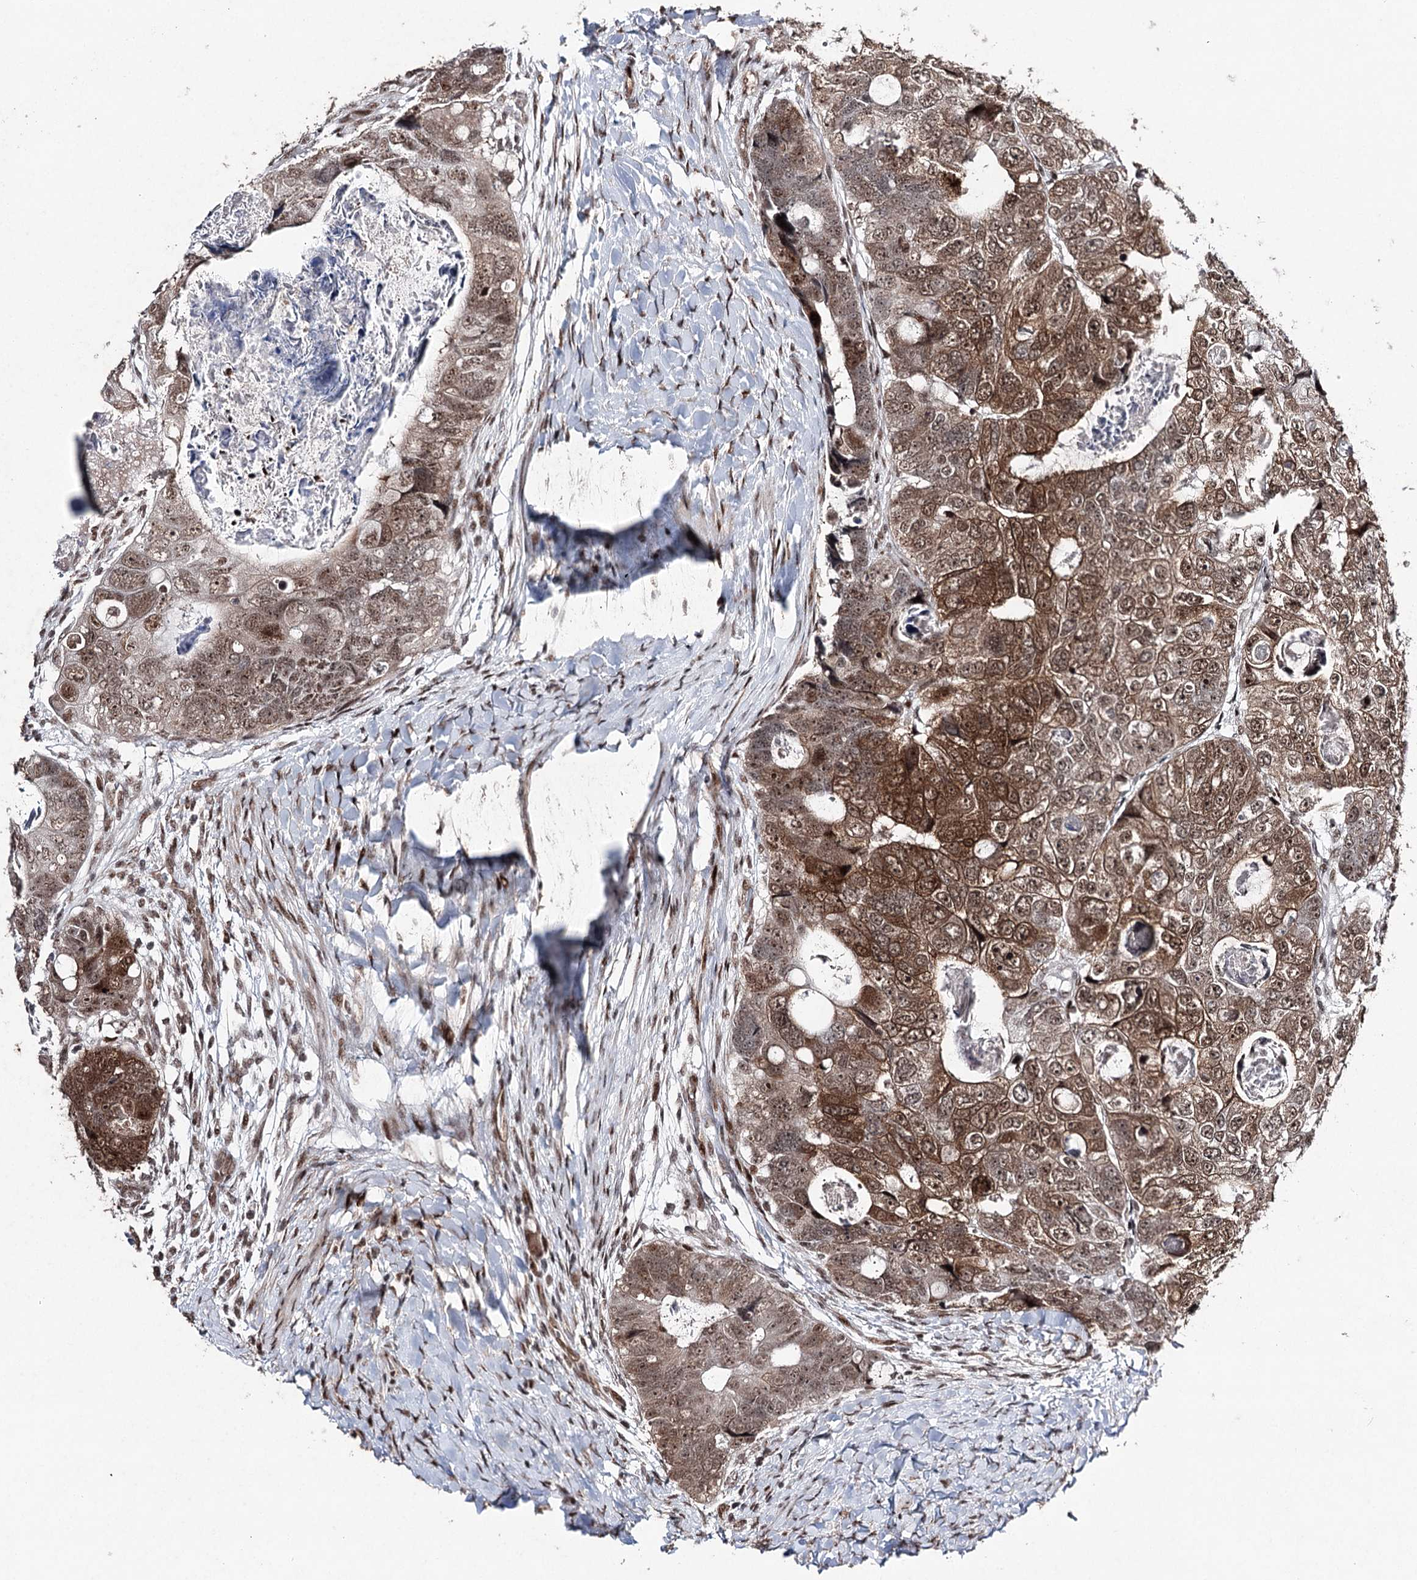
{"staining": {"intensity": "strong", "quantity": ">75%", "location": "cytoplasmic/membranous,nuclear"}, "tissue": "colorectal cancer", "cell_type": "Tumor cells", "image_type": "cancer", "snomed": [{"axis": "morphology", "description": "Adenocarcinoma, NOS"}, {"axis": "topography", "description": "Rectum"}], "caption": "The photomicrograph reveals a brown stain indicating the presence of a protein in the cytoplasmic/membranous and nuclear of tumor cells in adenocarcinoma (colorectal). Using DAB (3,3'-diaminobenzidine) (brown) and hematoxylin (blue) stains, captured at high magnification using brightfield microscopy.", "gene": "PDCD4", "patient": {"sex": "male", "age": 59}}